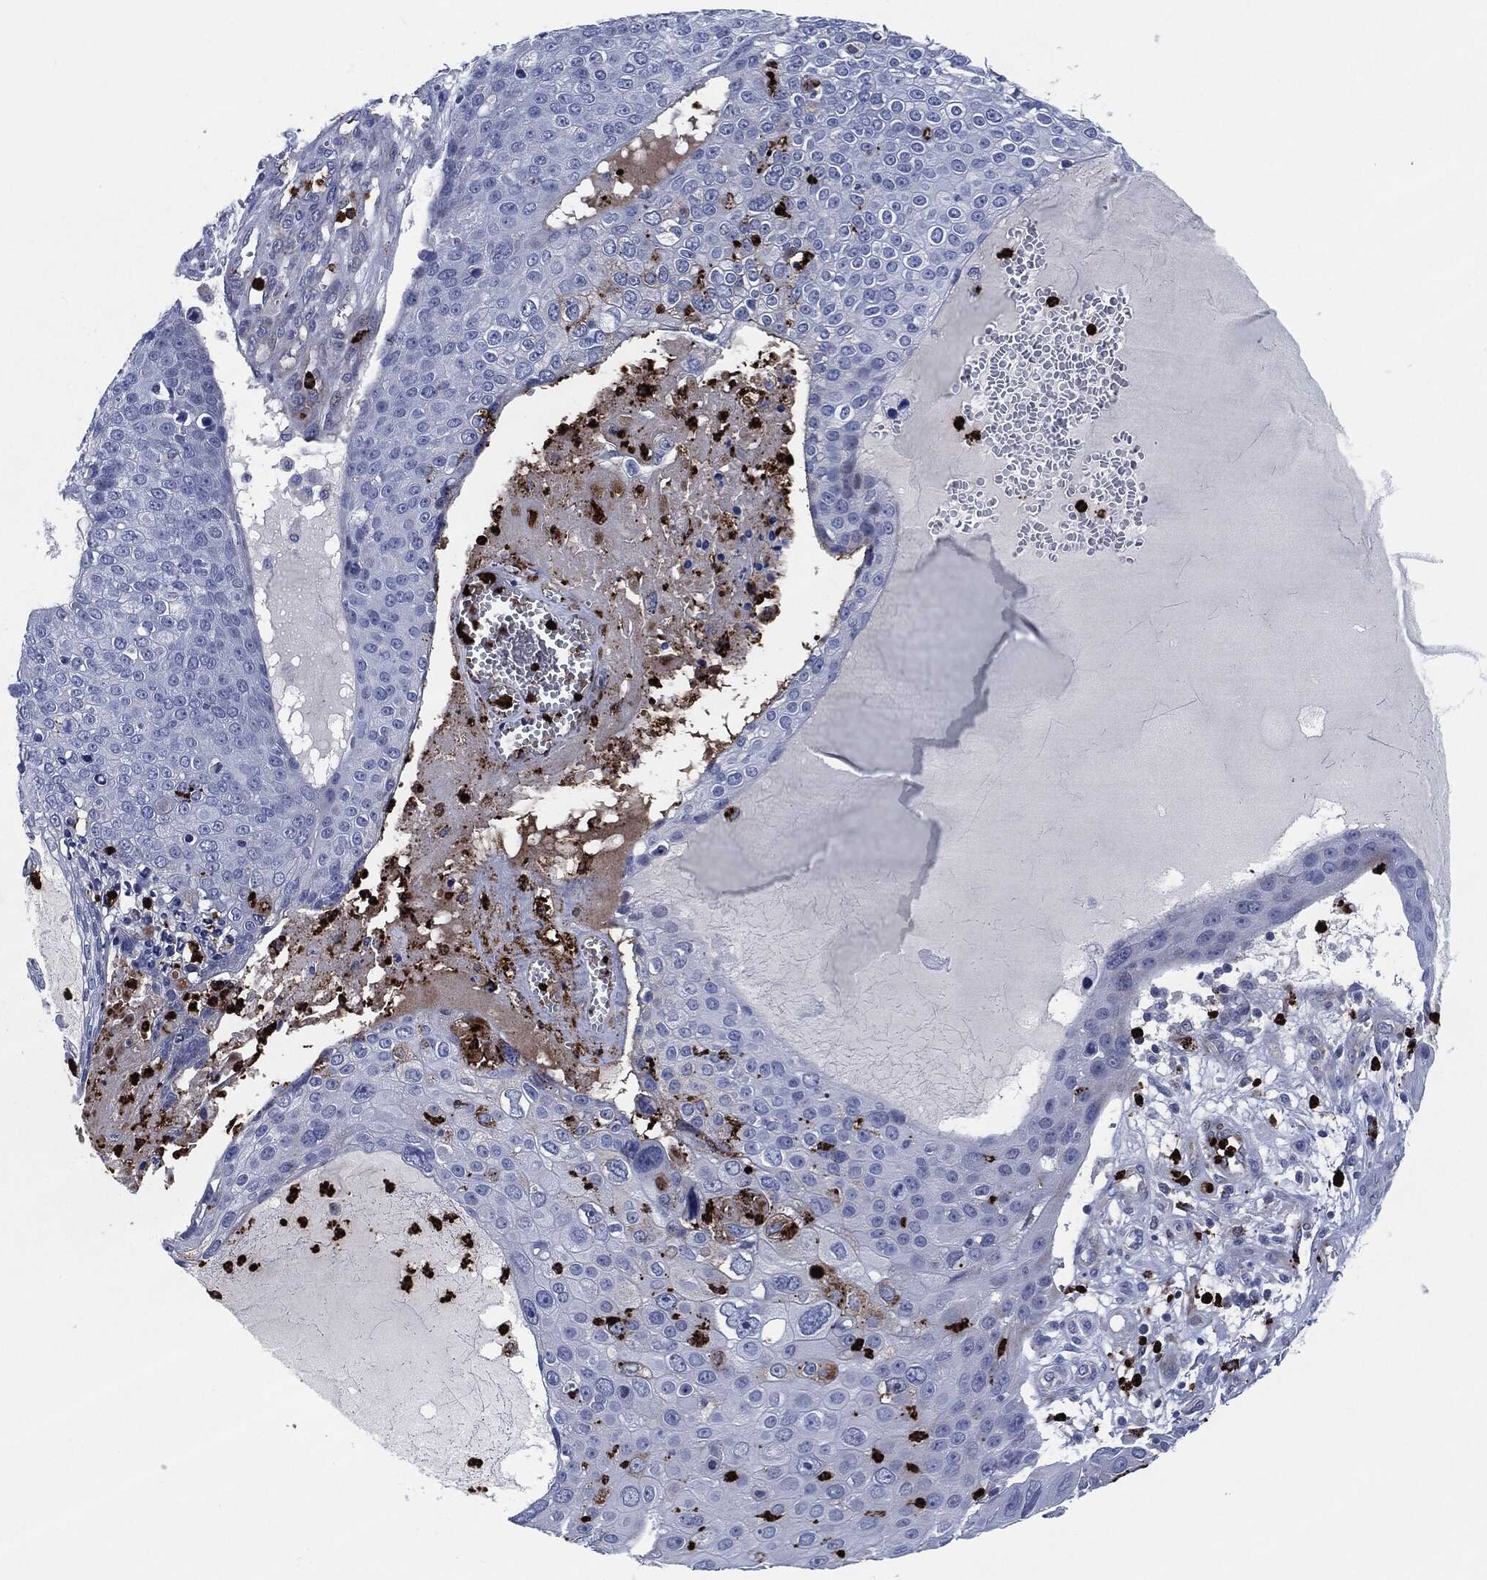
{"staining": {"intensity": "negative", "quantity": "none", "location": "none"}, "tissue": "skin cancer", "cell_type": "Tumor cells", "image_type": "cancer", "snomed": [{"axis": "morphology", "description": "Squamous cell carcinoma, NOS"}, {"axis": "topography", "description": "Skin"}], "caption": "Photomicrograph shows no protein positivity in tumor cells of skin cancer tissue.", "gene": "MPO", "patient": {"sex": "male", "age": 71}}